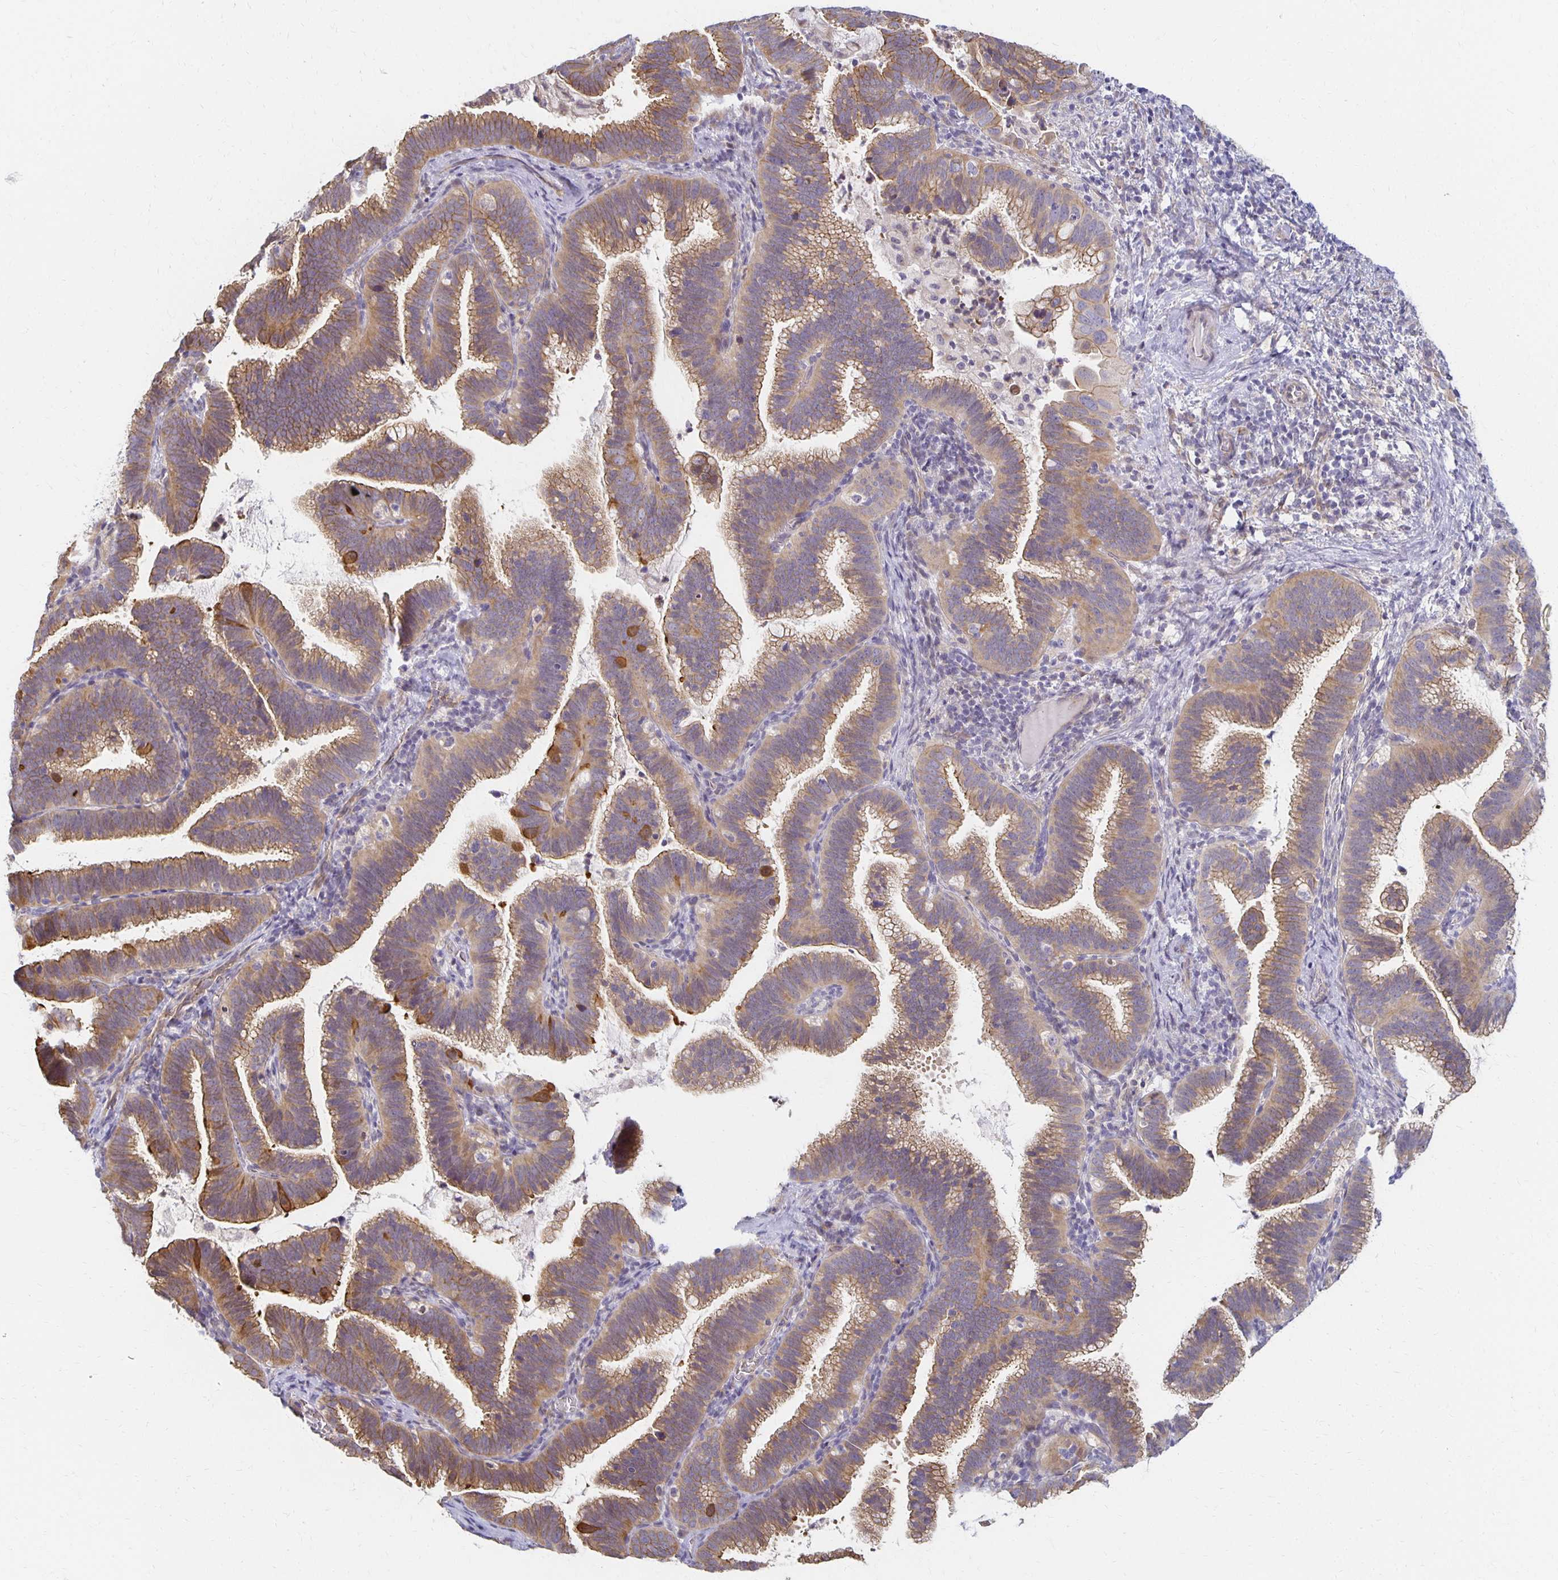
{"staining": {"intensity": "moderate", "quantity": ">75%", "location": "cytoplasmic/membranous"}, "tissue": "cervical cancer", "cell_type": "Tumor cells", "image_type": "cancer", "snomed": [{"axis": "morphology", "description": "Adenocarcinoma, NOS"}, {"axis": "topography", "description": "Cervix"}], "caption": "A histopathology image of cervical cancer (adenocarcinoma) stained for a protein displays moderate cytoplasmic/membranous brown staining in tumor cells.", "gene": "SORL1", "patient": {"sex": "female", "age": 61}}